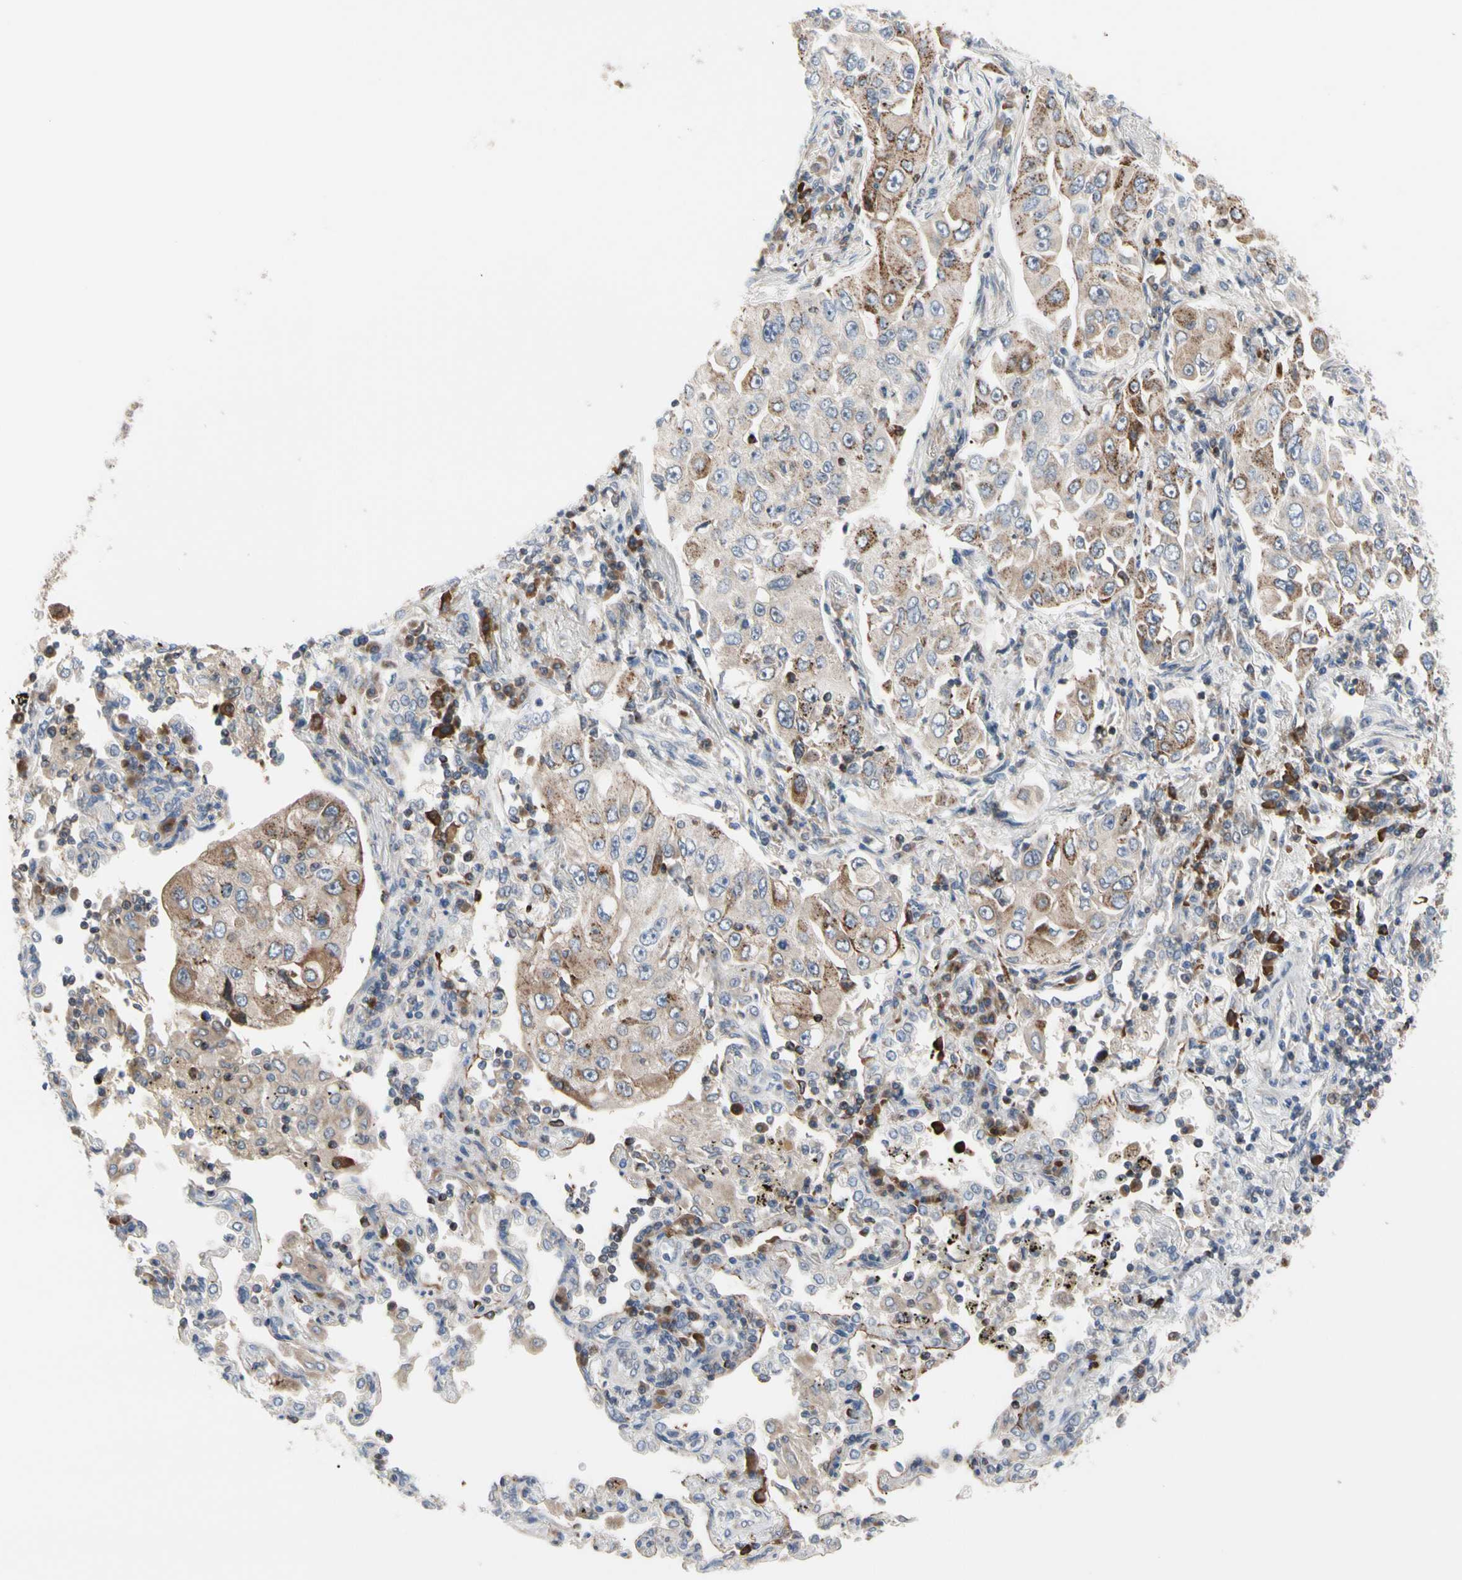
{"staining": {"intensity": "moderate", "quantity": "25%-75%", "location": "cytoplasmic/membranous"}, "tissue": "lung cancer", "cell_type": "Tumor cells", "image_type": "cancer", "snomed": [{"axis": "morphology", "description": "Adenocarcinoma, NOS"}, {"axis": "topography", "description": "Lung"}], "caption": "Immunohistochemistry (IHC) of human lung cancer (adenocarcinoma) demonstrates medium levels of moderate cytoplasmic/membranous staining in approximately 25%-75% of tumor cells.", "gene": "MCL1", "patient": {"sex": "male", "age": 84}}